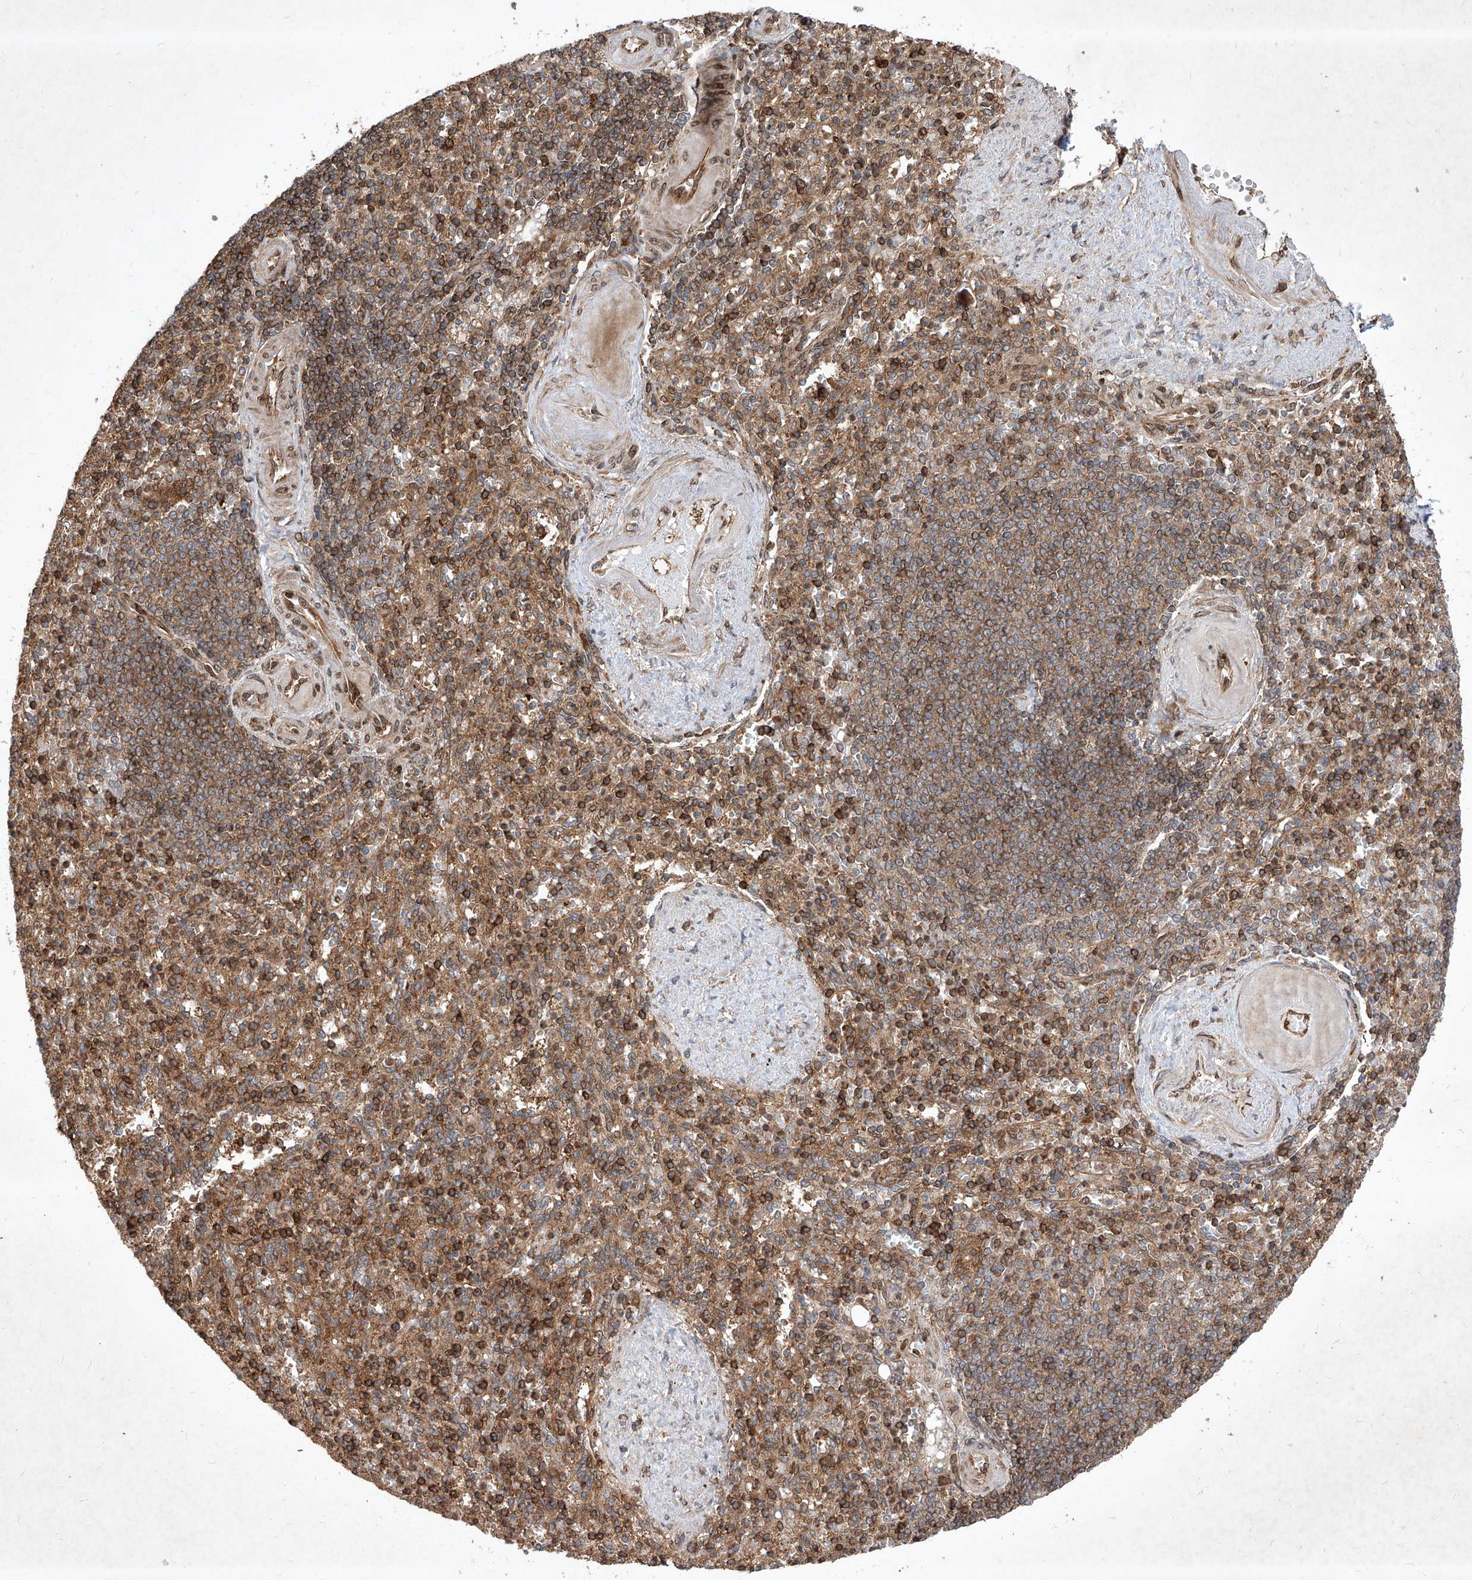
{"staining": {"intensity": "moderate", "quantity": "25%-75%", "location": "cytoplasmic/membranous"}, "tissue": "spleen", "cell_type": "Cells in red pulp", "image_type": "normal", "snomed": [{"axis": "morphology", "description": "Normal tissue, NOS"}, {"axis": "topography", "description": "Spleen"}], "caption": "Brown immunohistochemical staining in benign human spleen demonstrates moderate cytoplasmic/membranous positivity in approximately 25%-75% of cells in red pulp. The staining is performed using DAB brown chromogen to label protein expression. The nuclei are counter-stained blue using hematoxylin.", "gene": "MAGED2", "patient": {"sex": "female", "age": 74}}